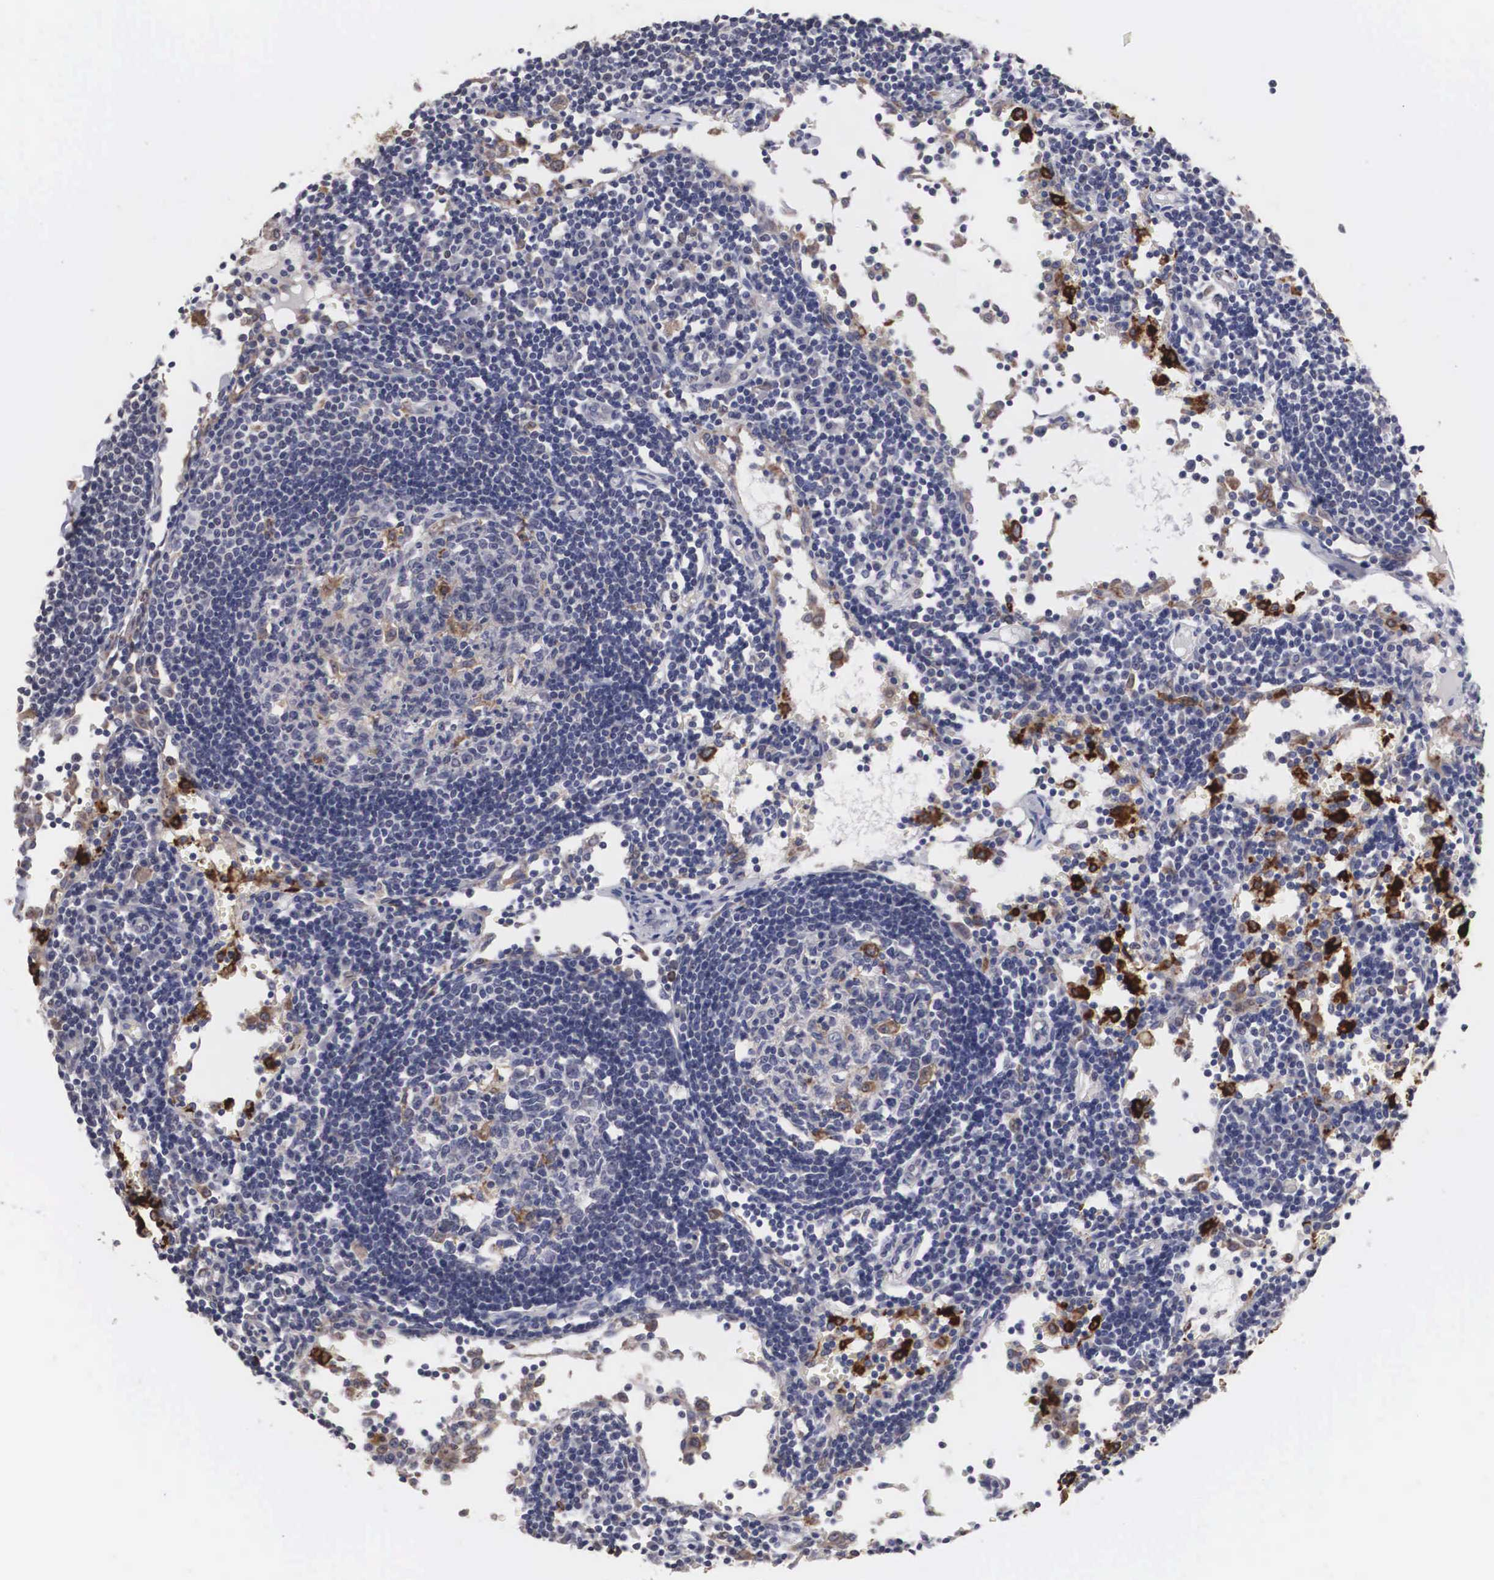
{"staining": {"intensity": "weak", "quantity": "<25%", "location": "cytoplasmic/membranous"}, "tissue": "lymph node", "cell_type": "Germinal center cells", "image_type": "normal", "snomed": [{"axis": "morphology", "description": "Normal tissue, NOS"}, {"axis": "topography", "description": "Lymph node"}], "caption": "The micrograph demonstrates no staining of germinal center cells in benign lymph node. (DAB immunohistochemistry (IHC) visualized using brightfield microscopy, high magnification).", "gene": "HMOX1", "patient": {"sex": "female", "age": 55}}